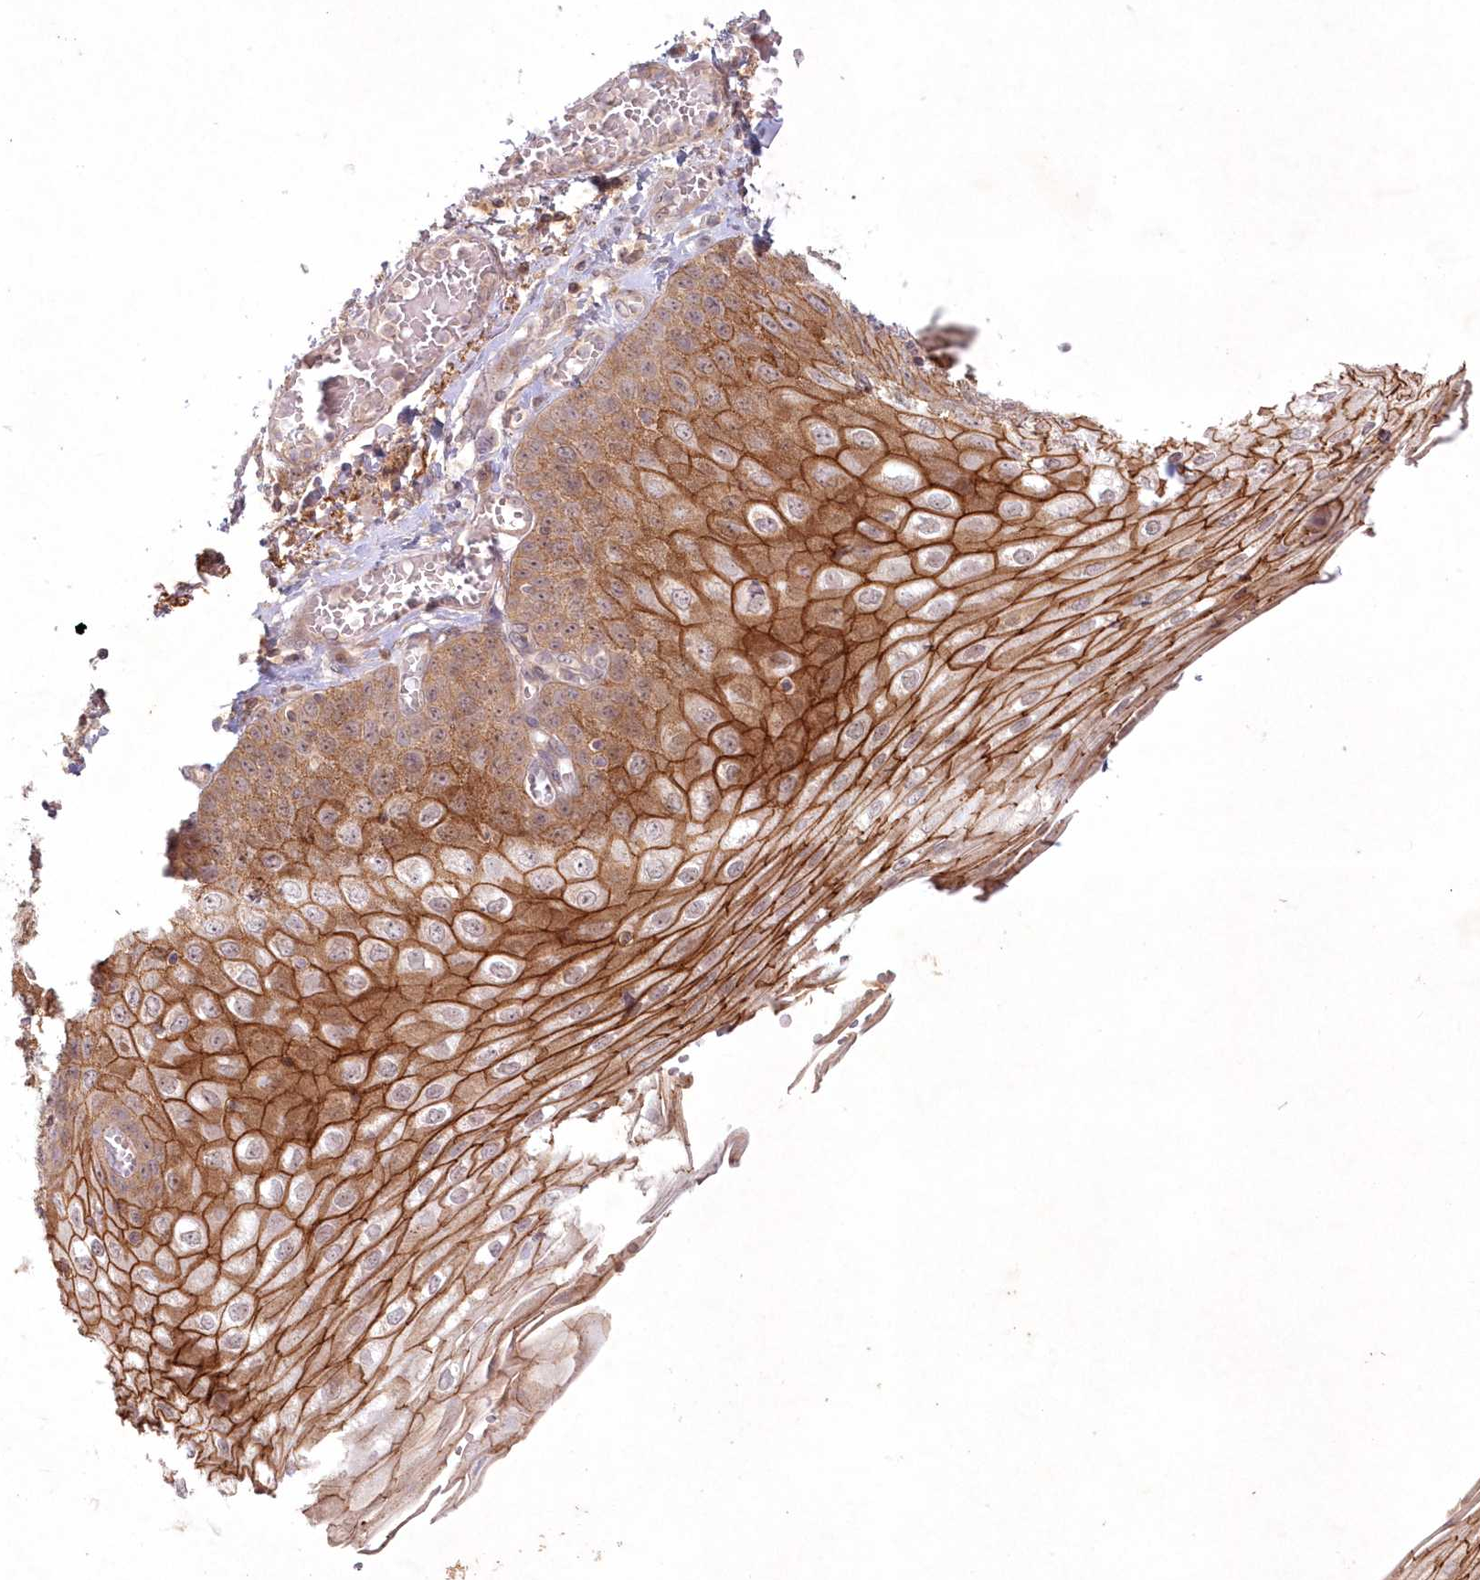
{"staining": {"intensity": "strong", "quantity": ">75%", "location": "cytoplasmic/membranous"}, "tissue": "esophagus", "cell_type": "Squamous epithelial cells", "image_type": "normal", "snomed": [{"axis": "morphology", "description": "Normal tissue, NOS"}, {"axis": "topography", "description": "Esophagus"}], "caption": "Immunohistochemistry of unremarkable human esophagus exhibits high levels of strong cytoplasmic/membranous expression in approximately >75% of squamous epithelial cells.", "gene": "TOGARAM2", "patient": {"sex": "male", "age": 81}}